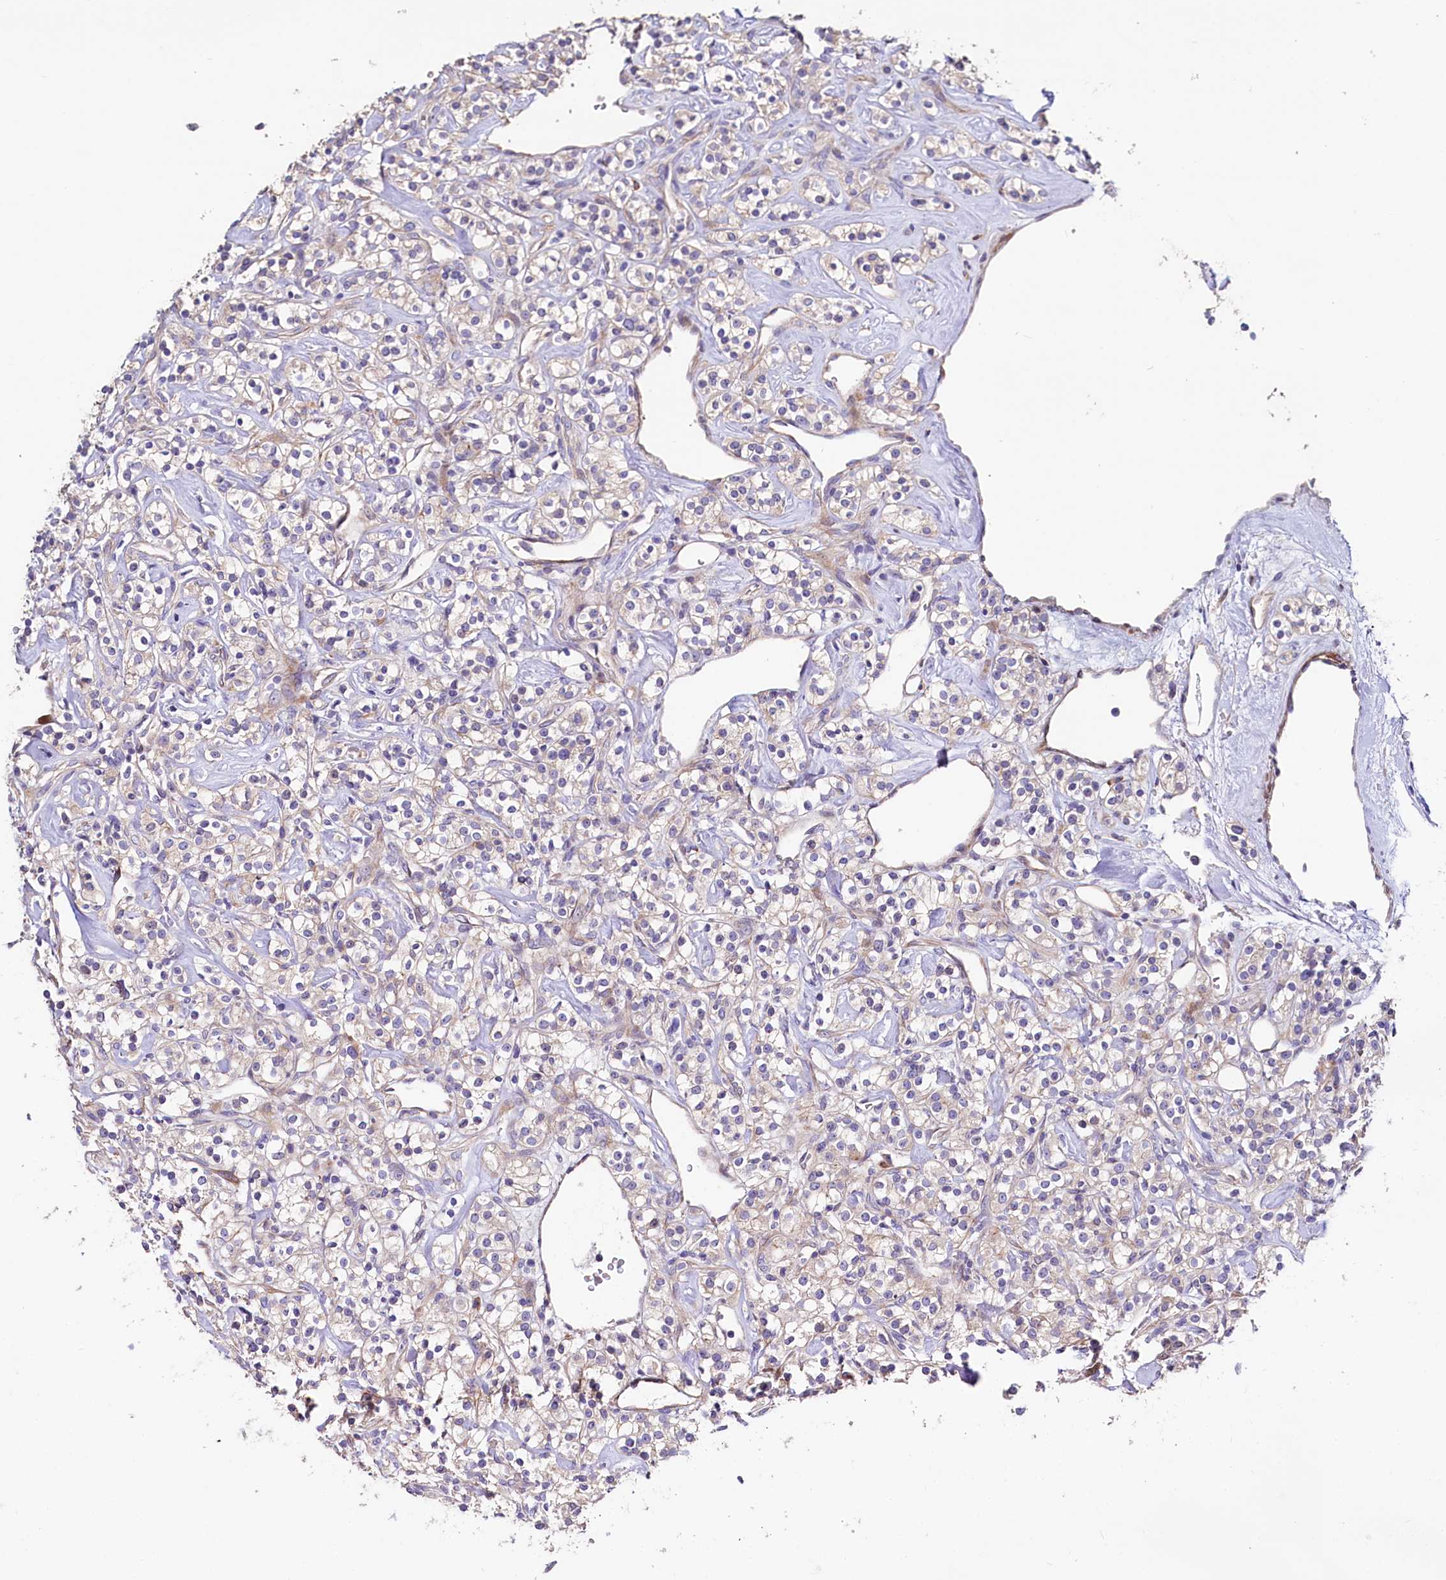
{"staining": {"intensity": "weak", "quantity": "<25%", "location": "cytoplasmic/membranous"}, "tissue": "renal cancer", "cell_type": "Tumor cells", "image_type": "cancer", "snomed": [{"axis": "morphology", "description": "Adenocarcinoma, NOS"}, {"axis": "topography", "description": "Kidney"}], "caption": "Immunohistochemistry photomicrograph of renal cancer stained for a protein (brown), which exhibits no expression in tumor cells.", "gene": "WNT8A", "patient": {"sex": "male", "age": 77}}